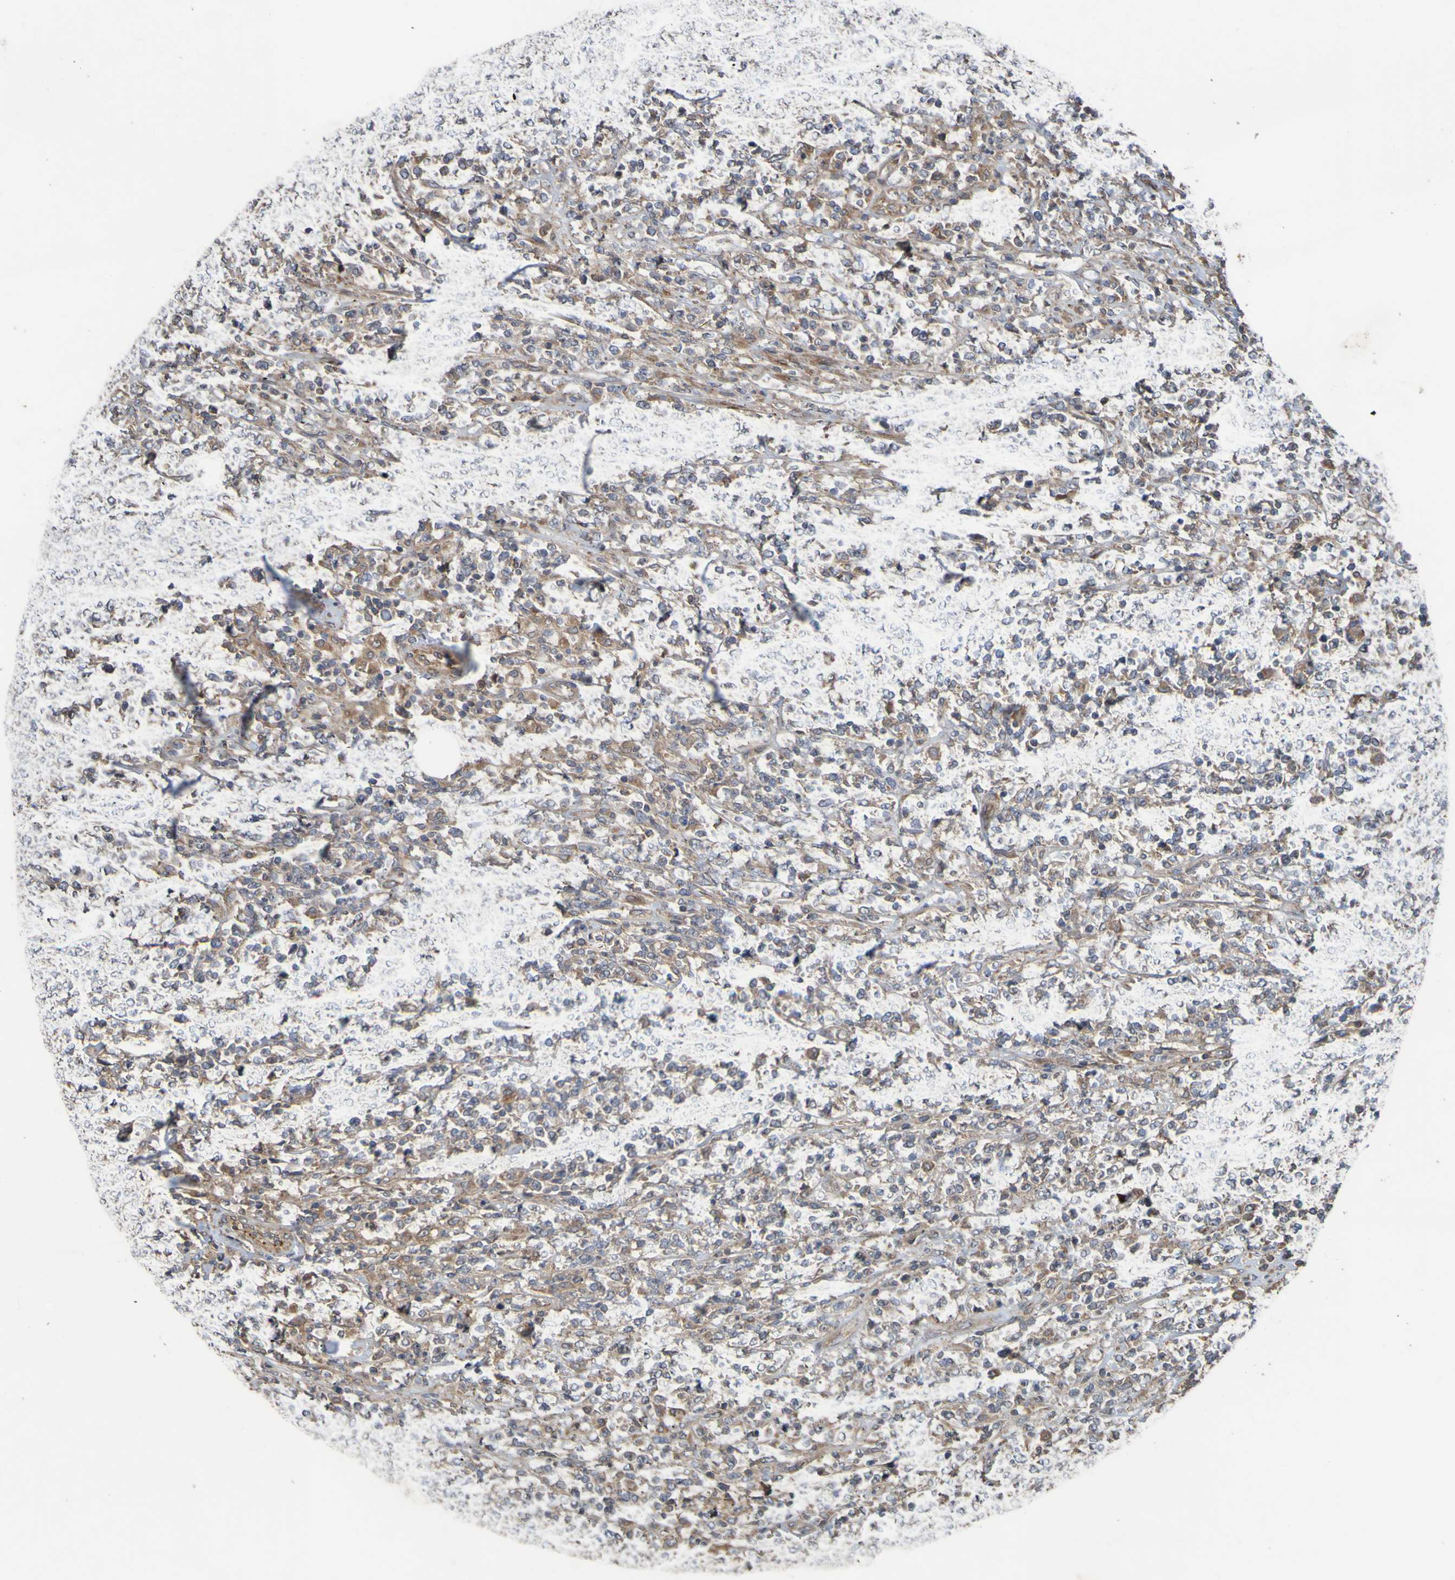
{"staining": {"intensity": "weak", "quantity": ">75%", "location": "cytoplasmic/membranous"}, "tissue": "lymphoma", "cell_type": "Tumor cells", "image_type": "cancer", "snomed": [{"axis": "morphology", "description": "Malignant lymphoma, non-Hodgkin's type, High grade"}, {"axis": "topography", "description": "Soft tissue"}], "caption": "Immunohistochemistry of lymphoma reveals low levels of weak cytoplasmic/membranous staining in about >75% of tumor cells.", "gene": "UCN", "patient": {"sex": "male", "age": 18}}